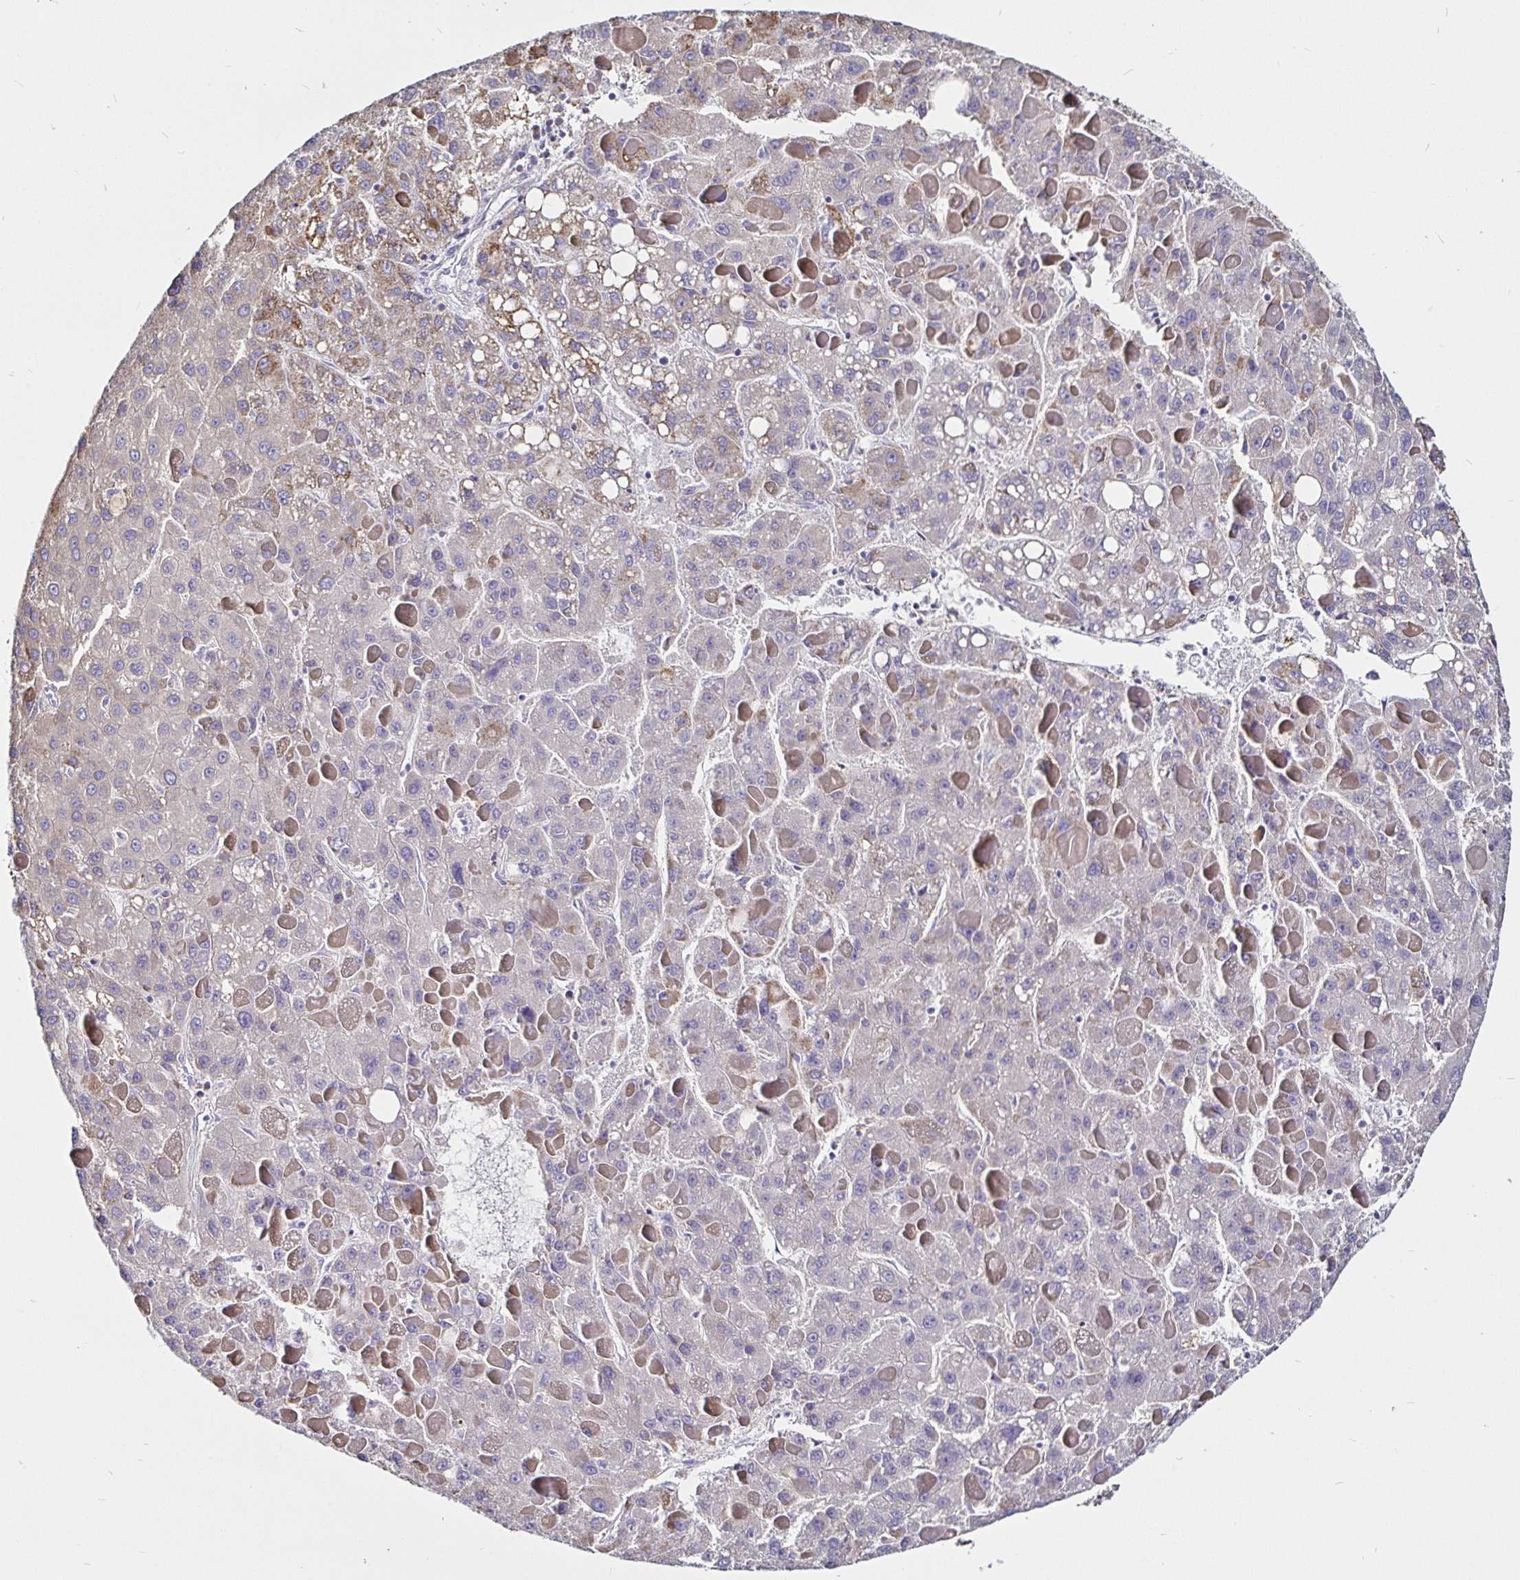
{"staining": {"intensity": "weak", "quantity": "<25%", "location": "cytoplasmic/membranous"}, "tissue": "liver cancer", "cell_type": "Tumor cells", "image_type": "cancer", "snomed": [{"axis": "morphology", "description": "Carcinoma, Hepatocellular, NOS"}, {"axis": "topography", "description": "Liver"}], "caption": "Tumor cells are negative for protein expression in human liver cancer.", "gene": "PGAM2", "patient": {"sex": "female", "age": 82}}